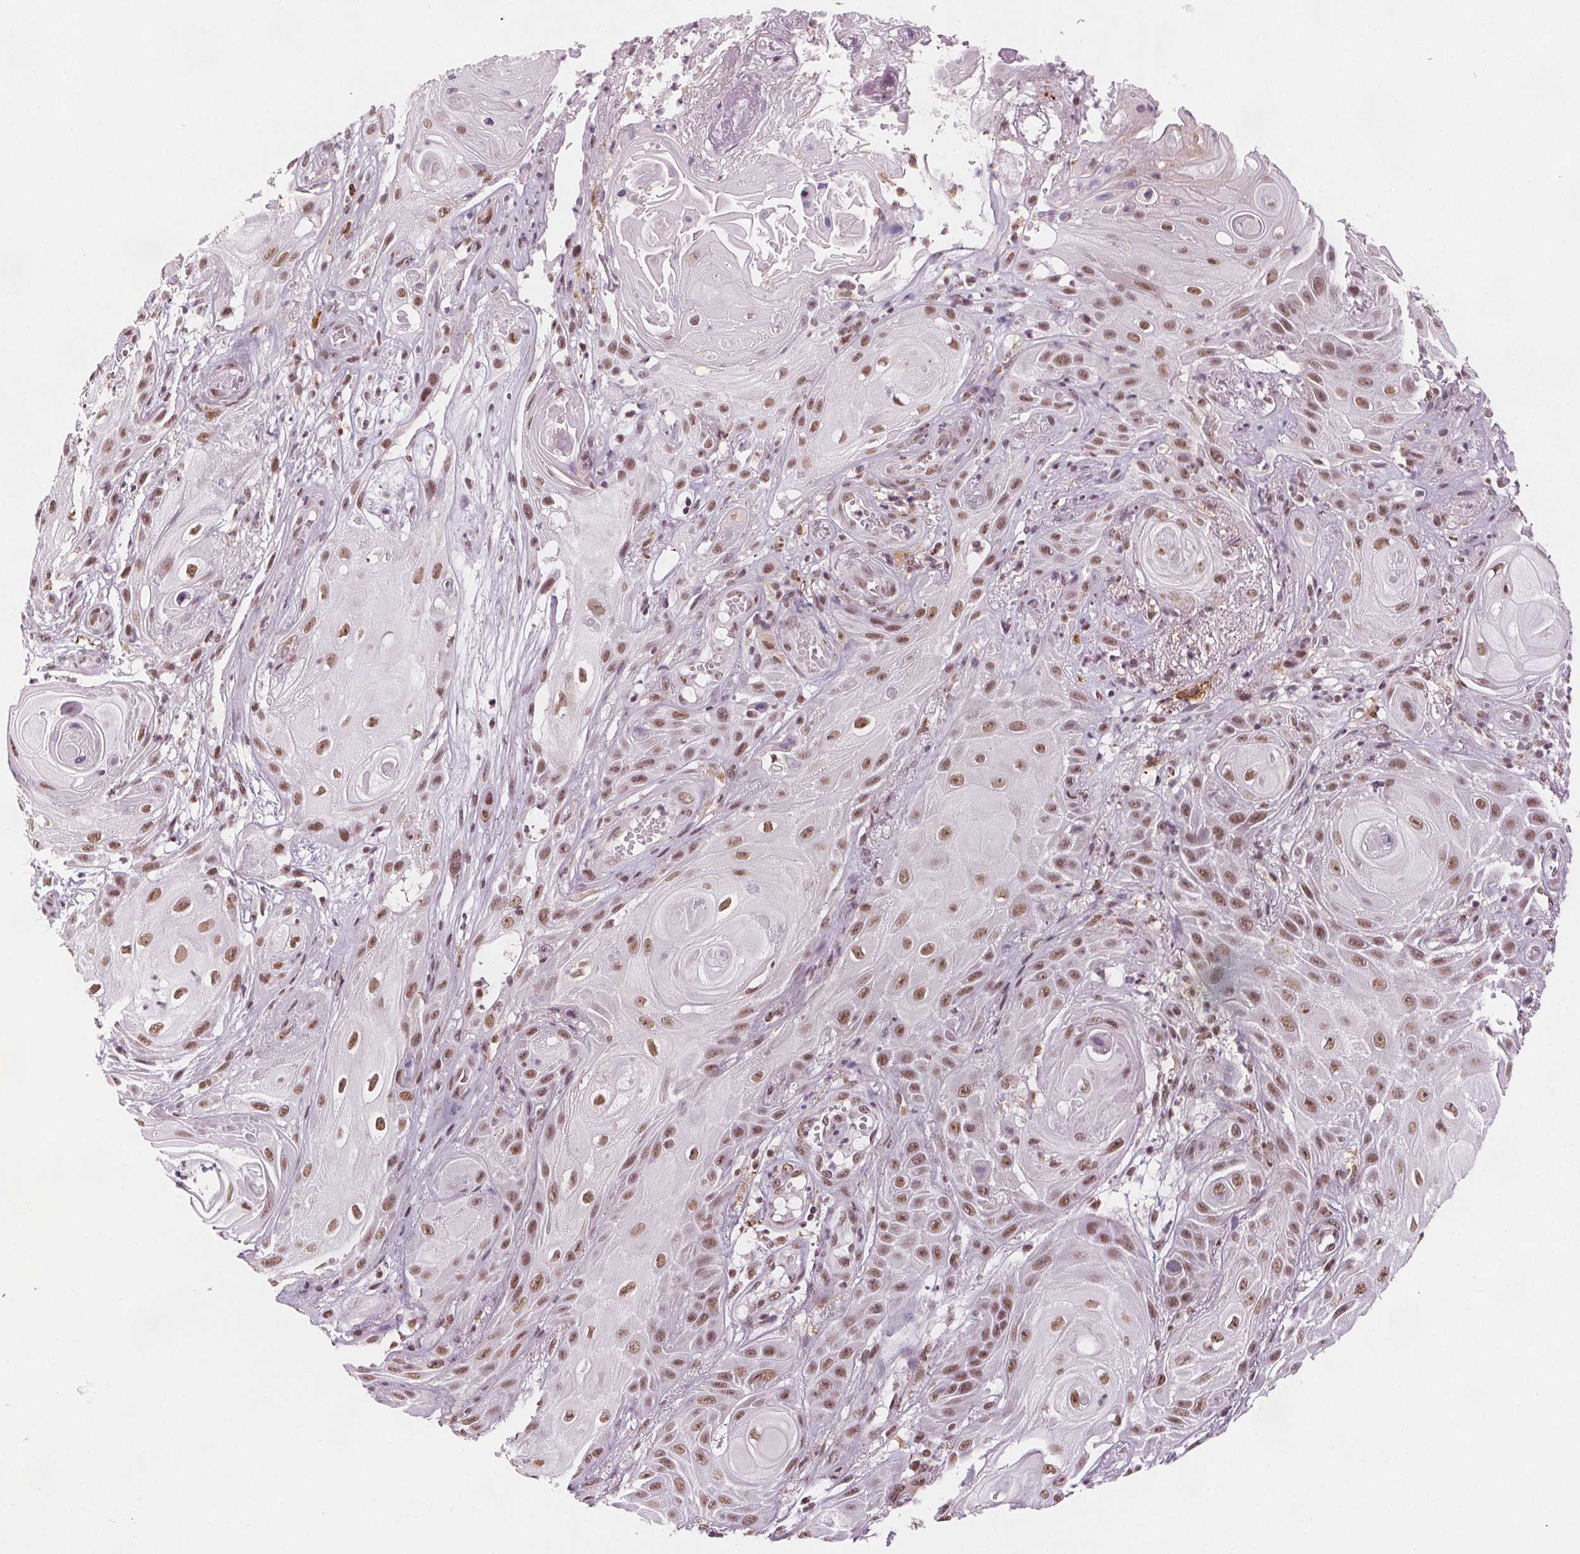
{"staining": {"intensity": "moderate", "quantity": ">75%", "location": "nuclear"}, "tissue": "skin cancer", "cell_type": "Tumor cells", "image_type": "cancer", "snomed": [{"axis": "morphology", "description": "Squamous cell carcinoma, NOS"}, {"axis": "topography", "description": "Skin"}], "caption": "Immunohistochemistry (IHC) staining of skin squamous cell carcinoma, which shows medium levels of moderate nuclear expression in about >75% of tumor cells indicating moderate nuclear protein staining. The staining was performed using DAB (brown) for protein detection and nuclei were counterstained in hematoxylin (blue).", "gene": "DPM2", "patient": {"sex": "male", "age": 62}}